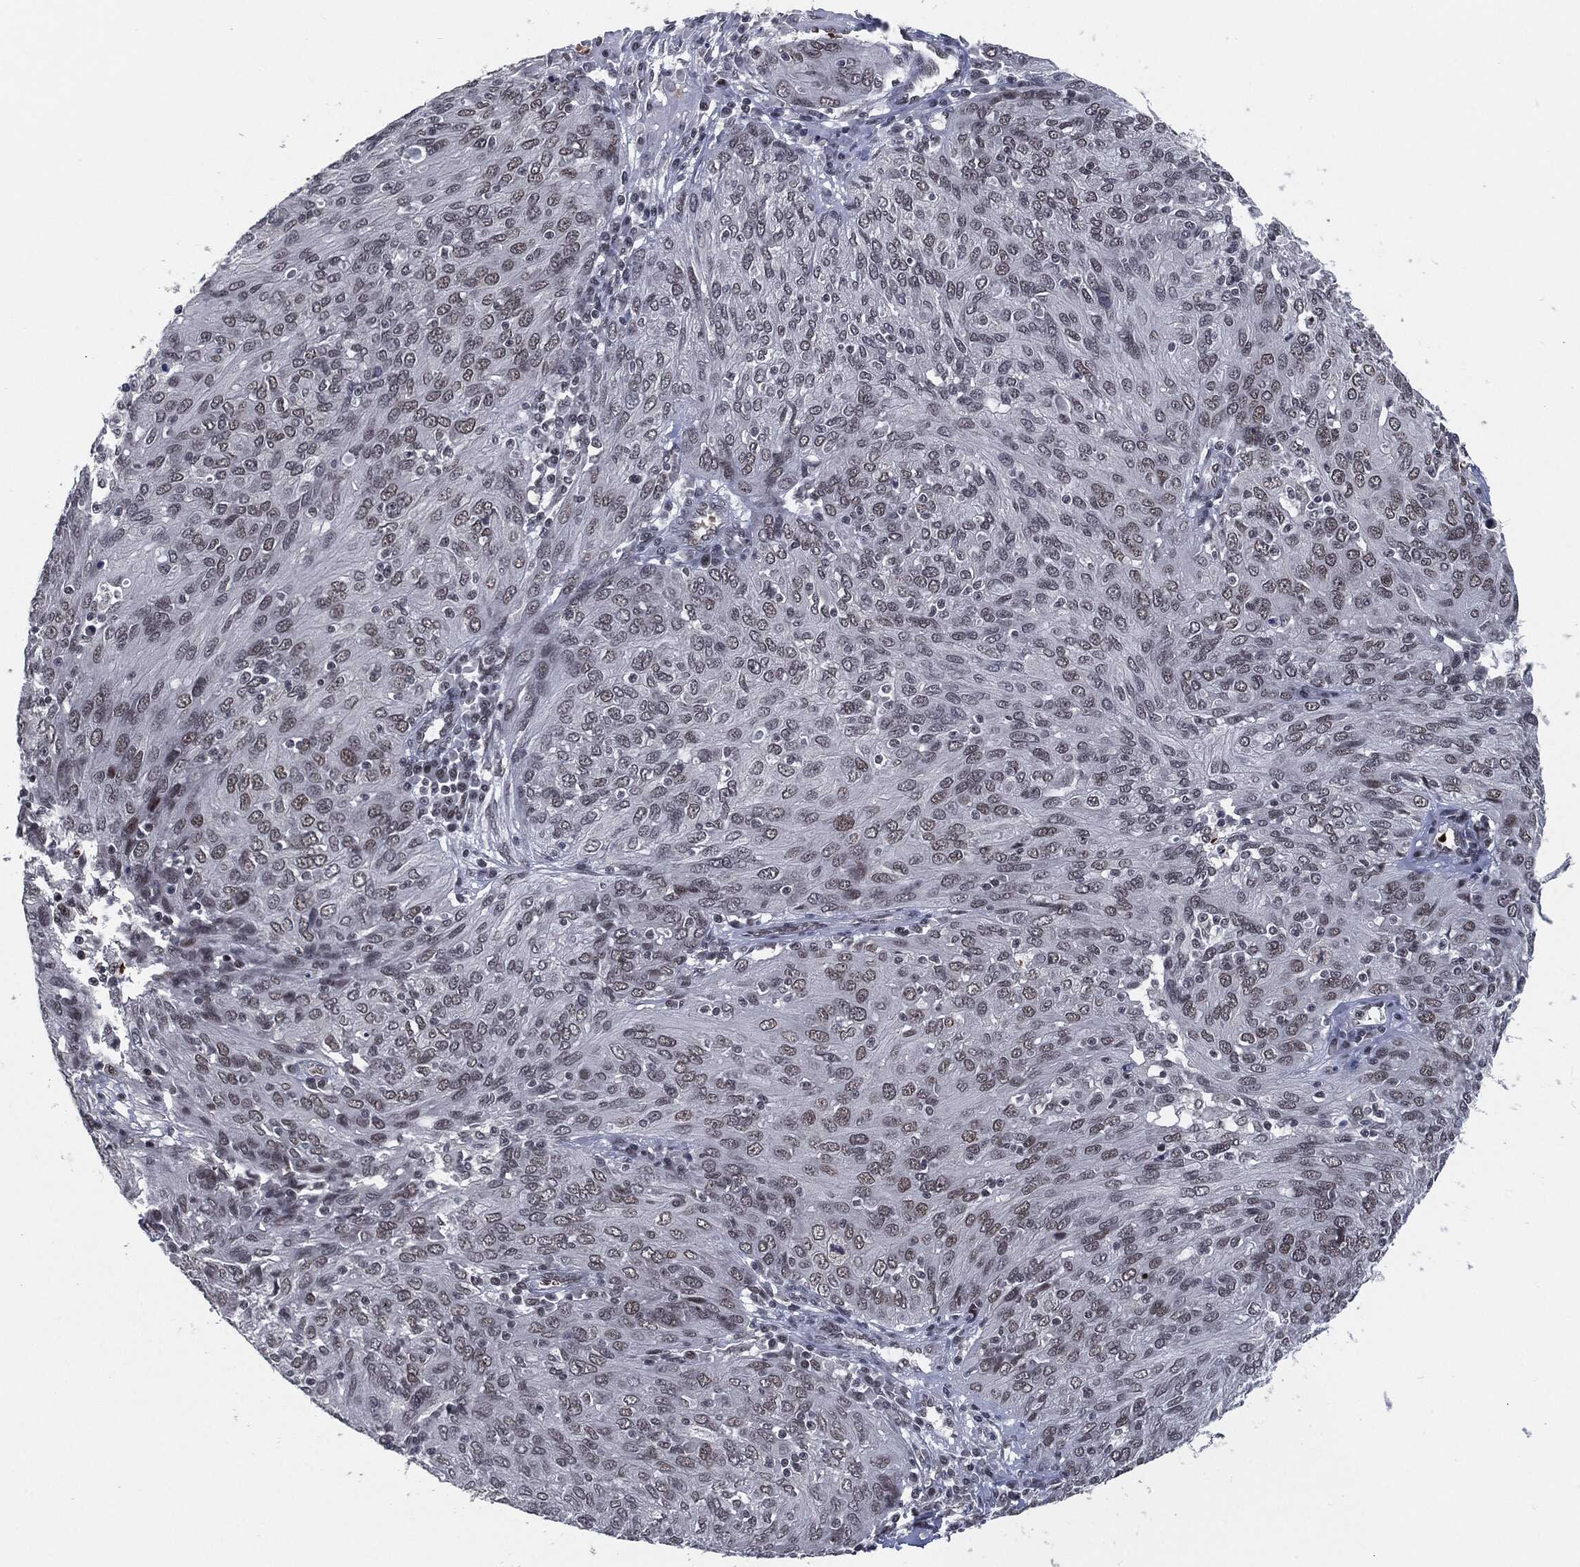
{"staining": {"intensity": "moderate", "quantity": "<25%", "location": "nuclear"}, "tissue": "ovarian cancer", "cell_type": "Tumor cells", "image_type": "cancer", "snomed": [{"axis": "morphology", "description": "Carcinoma, endometroid"}, {"axis": "topography", "description": "Ovary"}], "caption": "Immunohistochemistry (IHC) photomicrograph of neoplastic tissue: ovarian endometroid carcinoma stained using immunohistochemistry shows low levels of moderate protein expression localized specifically in the nuclear of tumor cells, appearing as a nuclear brown color.", "gene": "ANXA1", "patient": {"sex": "female", "age": 50}}